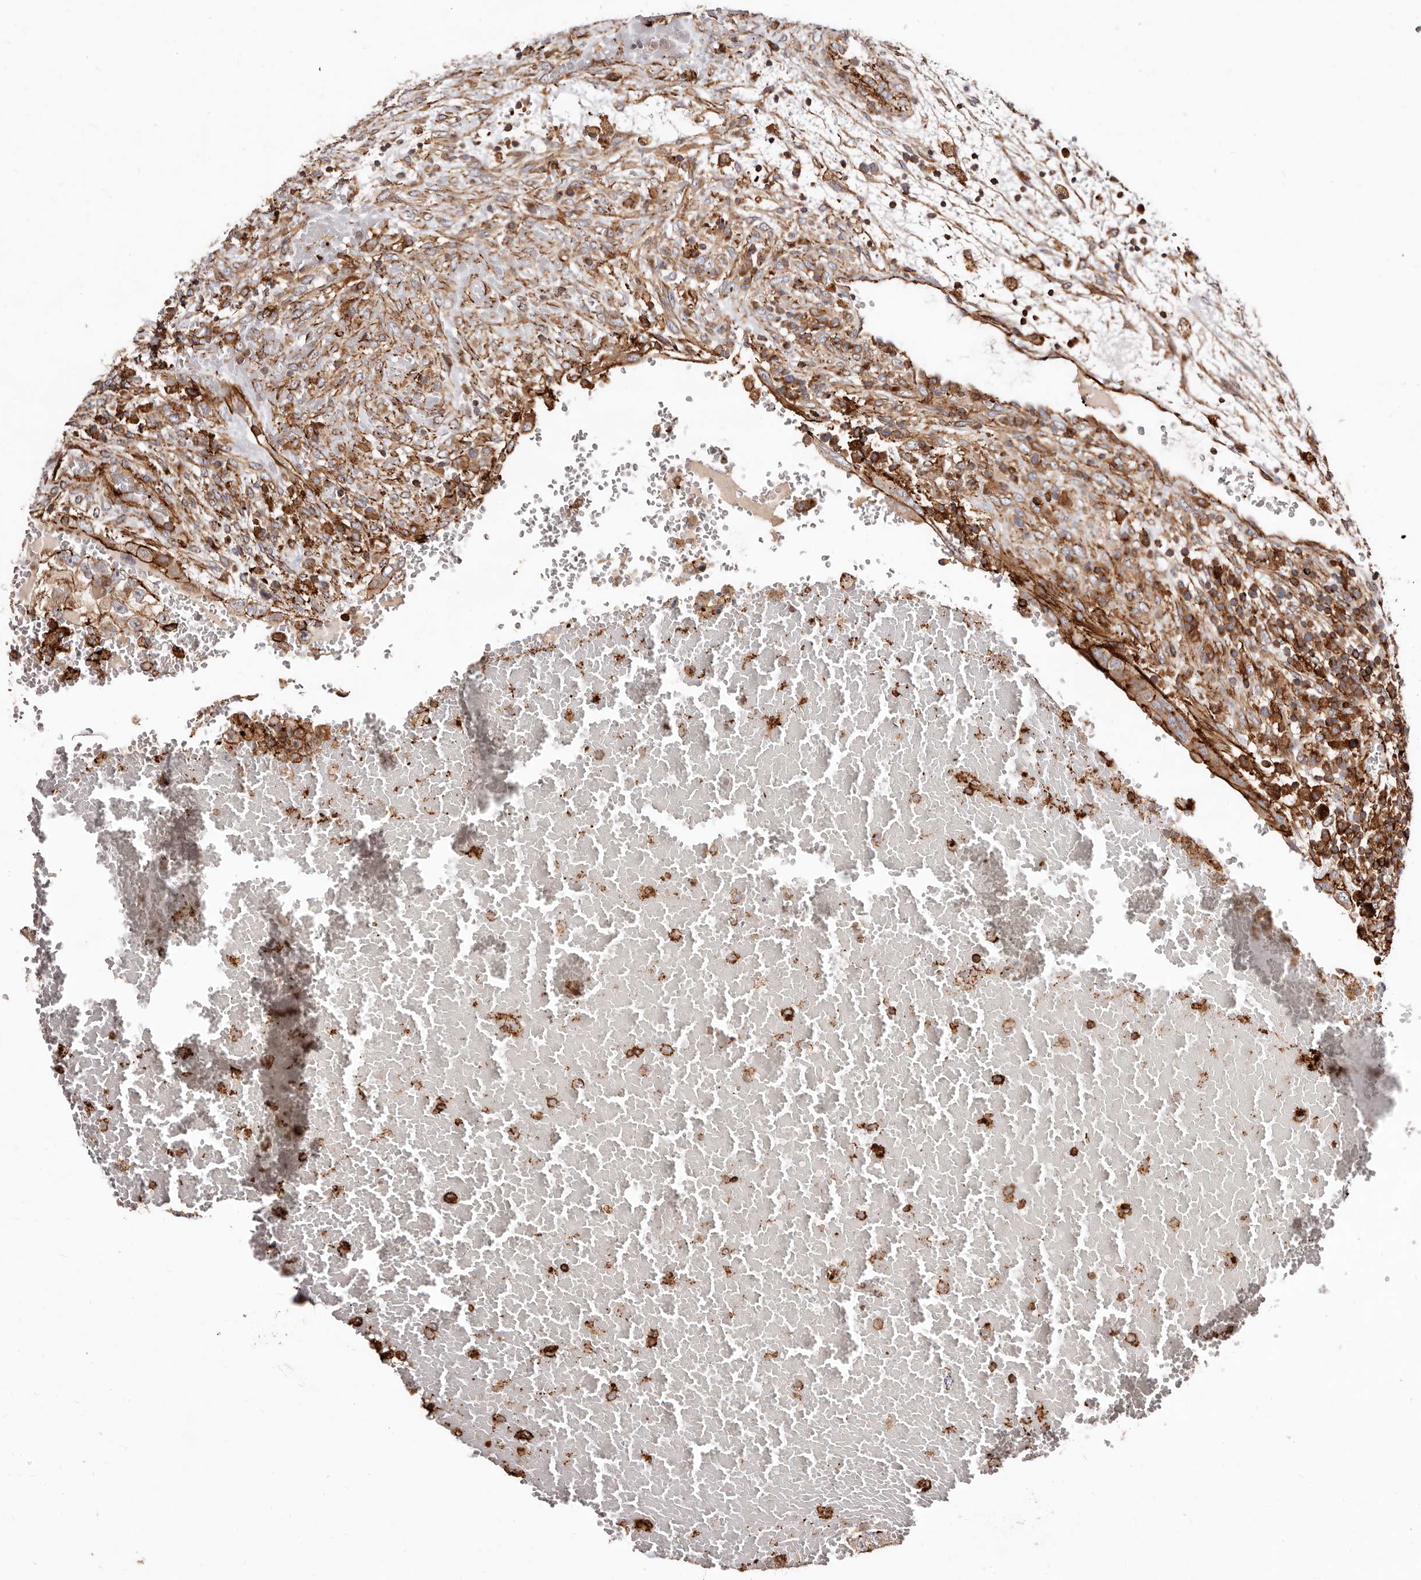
{"staining": {"intensity": "strong", "quantity": "25%-75%", "location": "cytoplasmic/membranous"}, "tissue": "testis cancer", "cell_type": "Tumor cells", "image_type": "cancer", "snomed": [{"axis": "morphology", "description": "Carcinoma, Embryonal, NOS"}, {"axis": "topography", "description": "Testis"}], "caption": "Approximately 25%-75% of tumor cells in embryonal carcinoma (testis) reveal strong cytoplasmic/membranous protein positivity as visualized by brown immunohistochemical staining.", "gene": "PTPN22", "patient": {"sex": "male", "age": 36}}